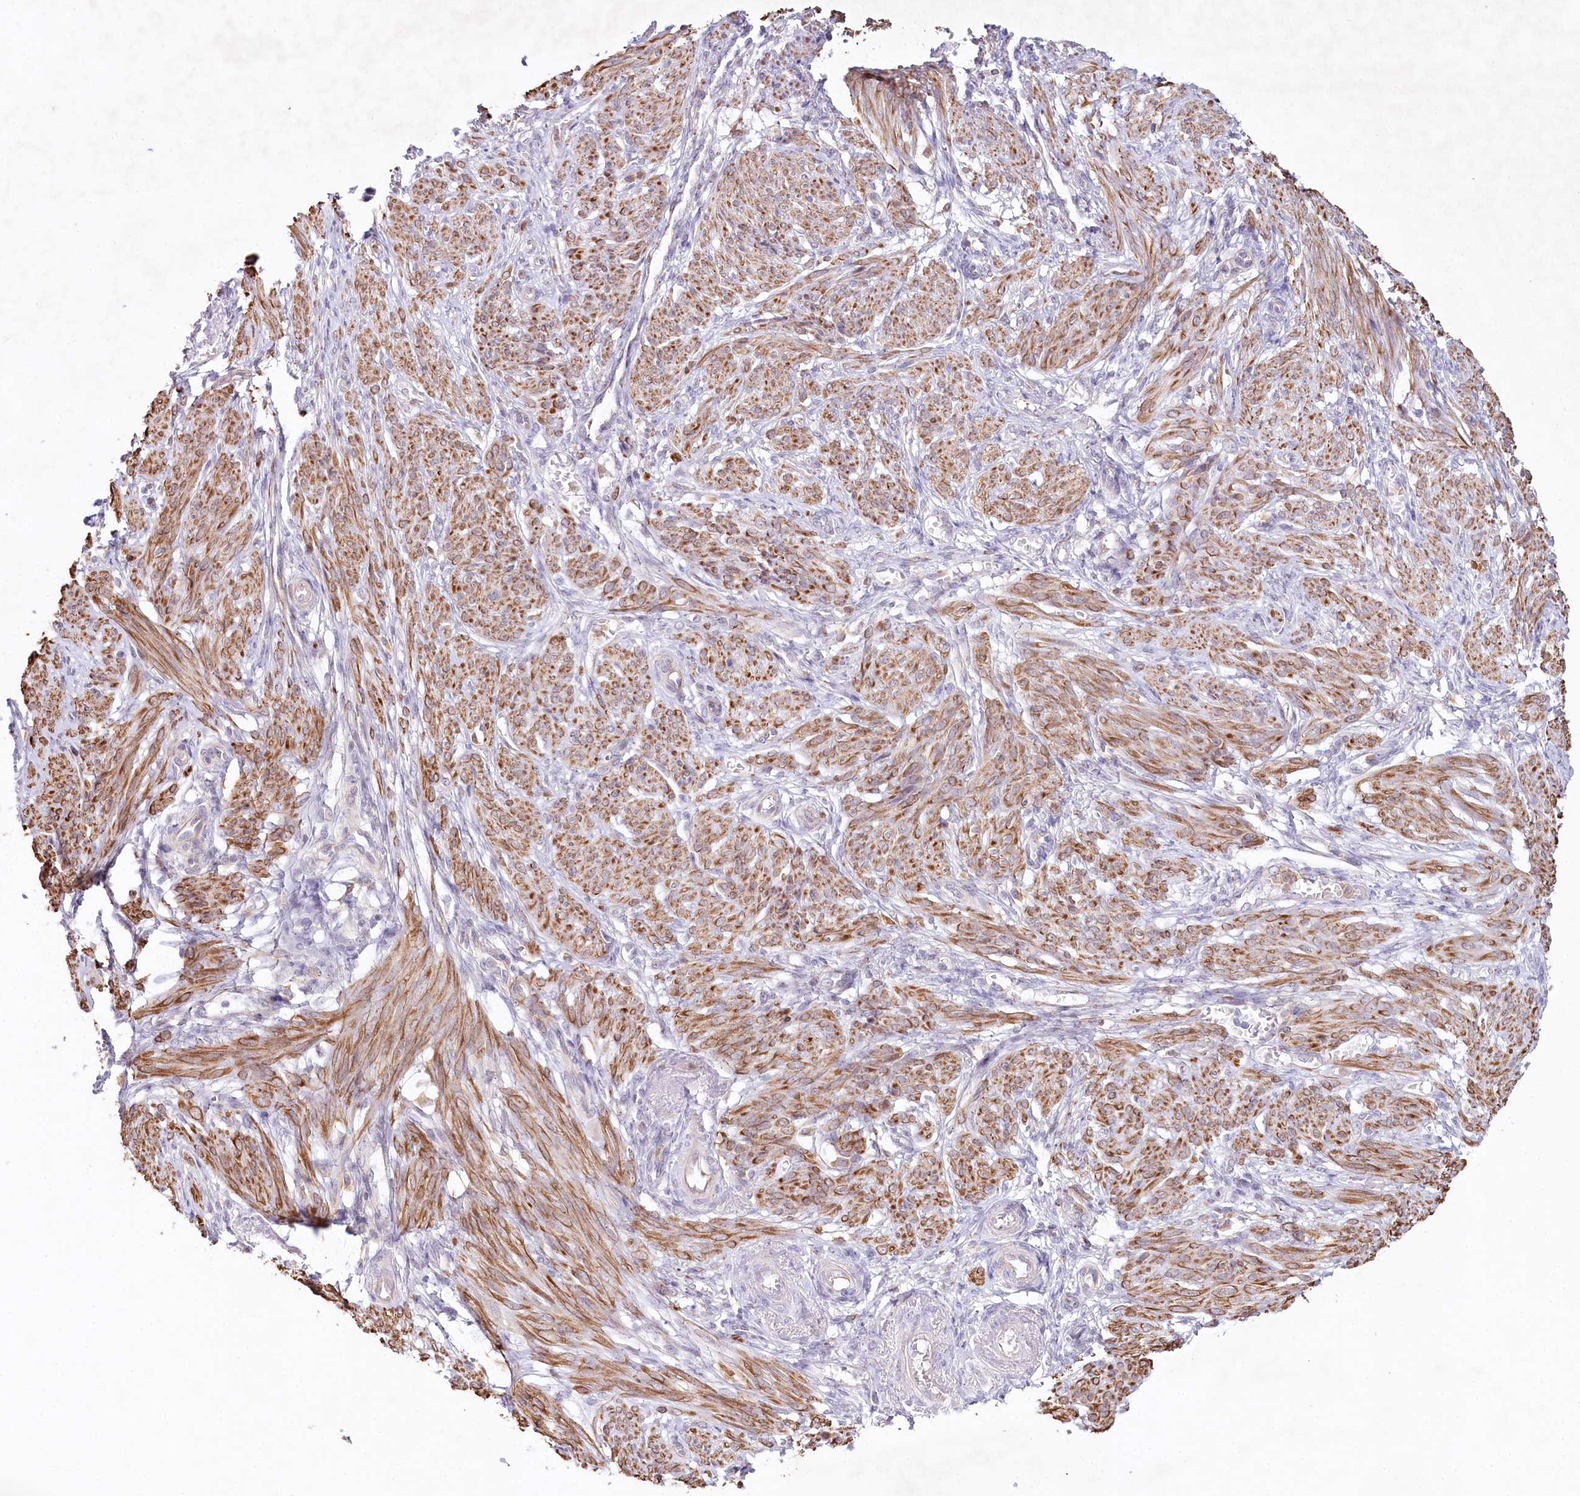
{"staining": {"intensity": "moderate", "quantity": ">75%", "location": "cytoplasmic/membranous"}, "tissue": "smooth muscle", "cell_type": "Smooth muscle cells", "image_type": "normal", "snomed": [{"axis": "morphology", "description": "Normal tissue, NOS"}, {"axis": "topography", "description": "Smooth muscle"}], "caption": "Immunohistochemical staining of unremarkable smooth muscle shows medium levels of moderate cytoplasmic/membranous positivity in approximately >75% of smooth muscle cells.", "gene": "ALDH3B1", "patient": {"sex": "female", "age": 39}}